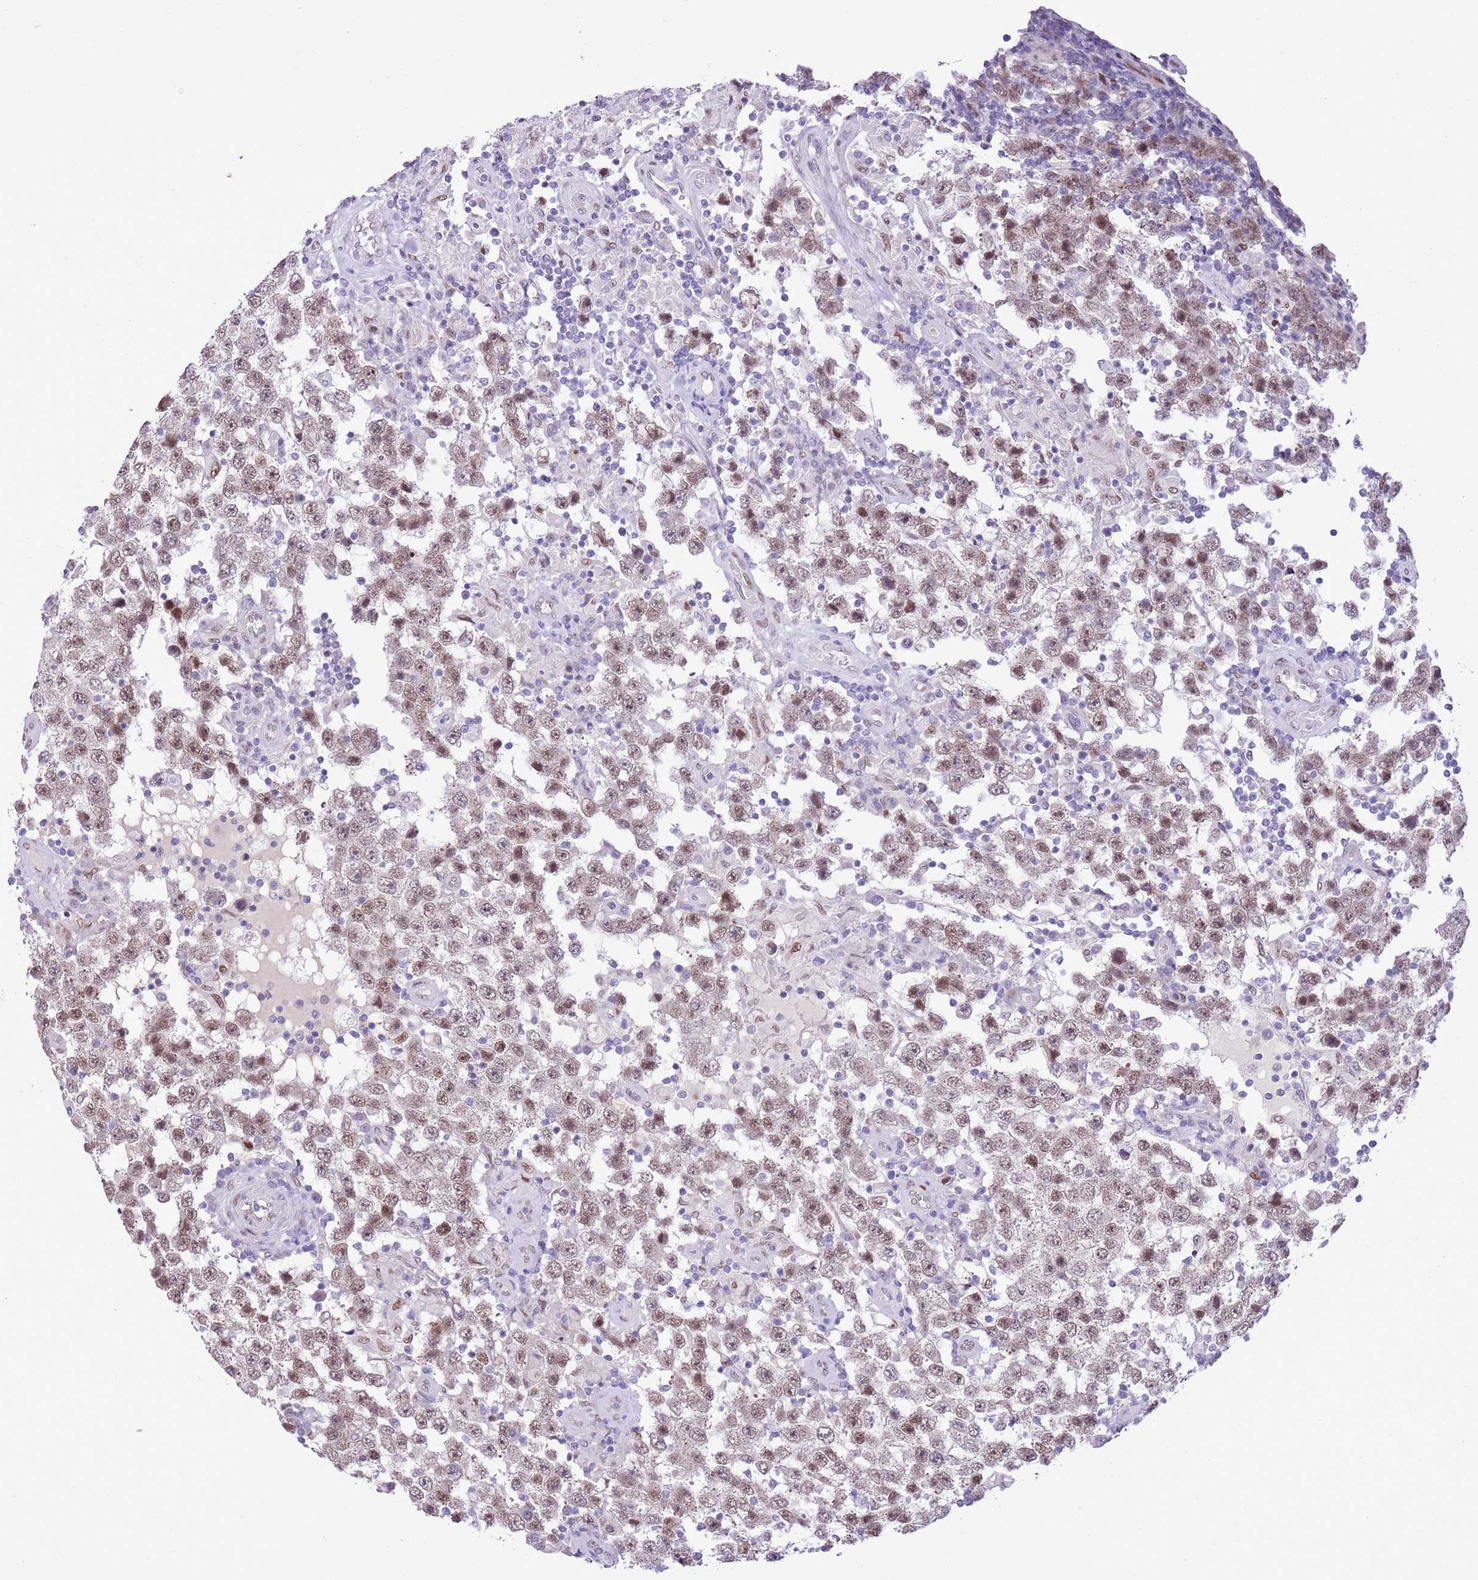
{"staining": {"intensity": "moderate", "quantity": ">75%", "location": "nuclear"}, "tissue": "testis cancer", "cell_type": "Tumor cells", "image_type": "cancer", "snomed": [{"axis": "morphology", "description": "Normal tissue, NOS"}, {"axis": "morphology", "description": "Urothelial carcinoma, High grade"}, {"axis": "morphology", "description": "Seminoma, NOS"}, {"axis": "morphology", "description": "Carcinoma, Embryonal, NOS"}, {"axis": "topography", "description": "Urinary bladder"}, {"axis": "topography", "description": "Testis"}], "caption": "An immunohistochemistry histopathology image of tumor tissue is shown. Protein staining in brown labels moderate nuclear positivity in testis high-grade urothelial carcinoma within tumor cells.", "gene": "NACC2", "patient": {"sex": "male", "age": 41}}